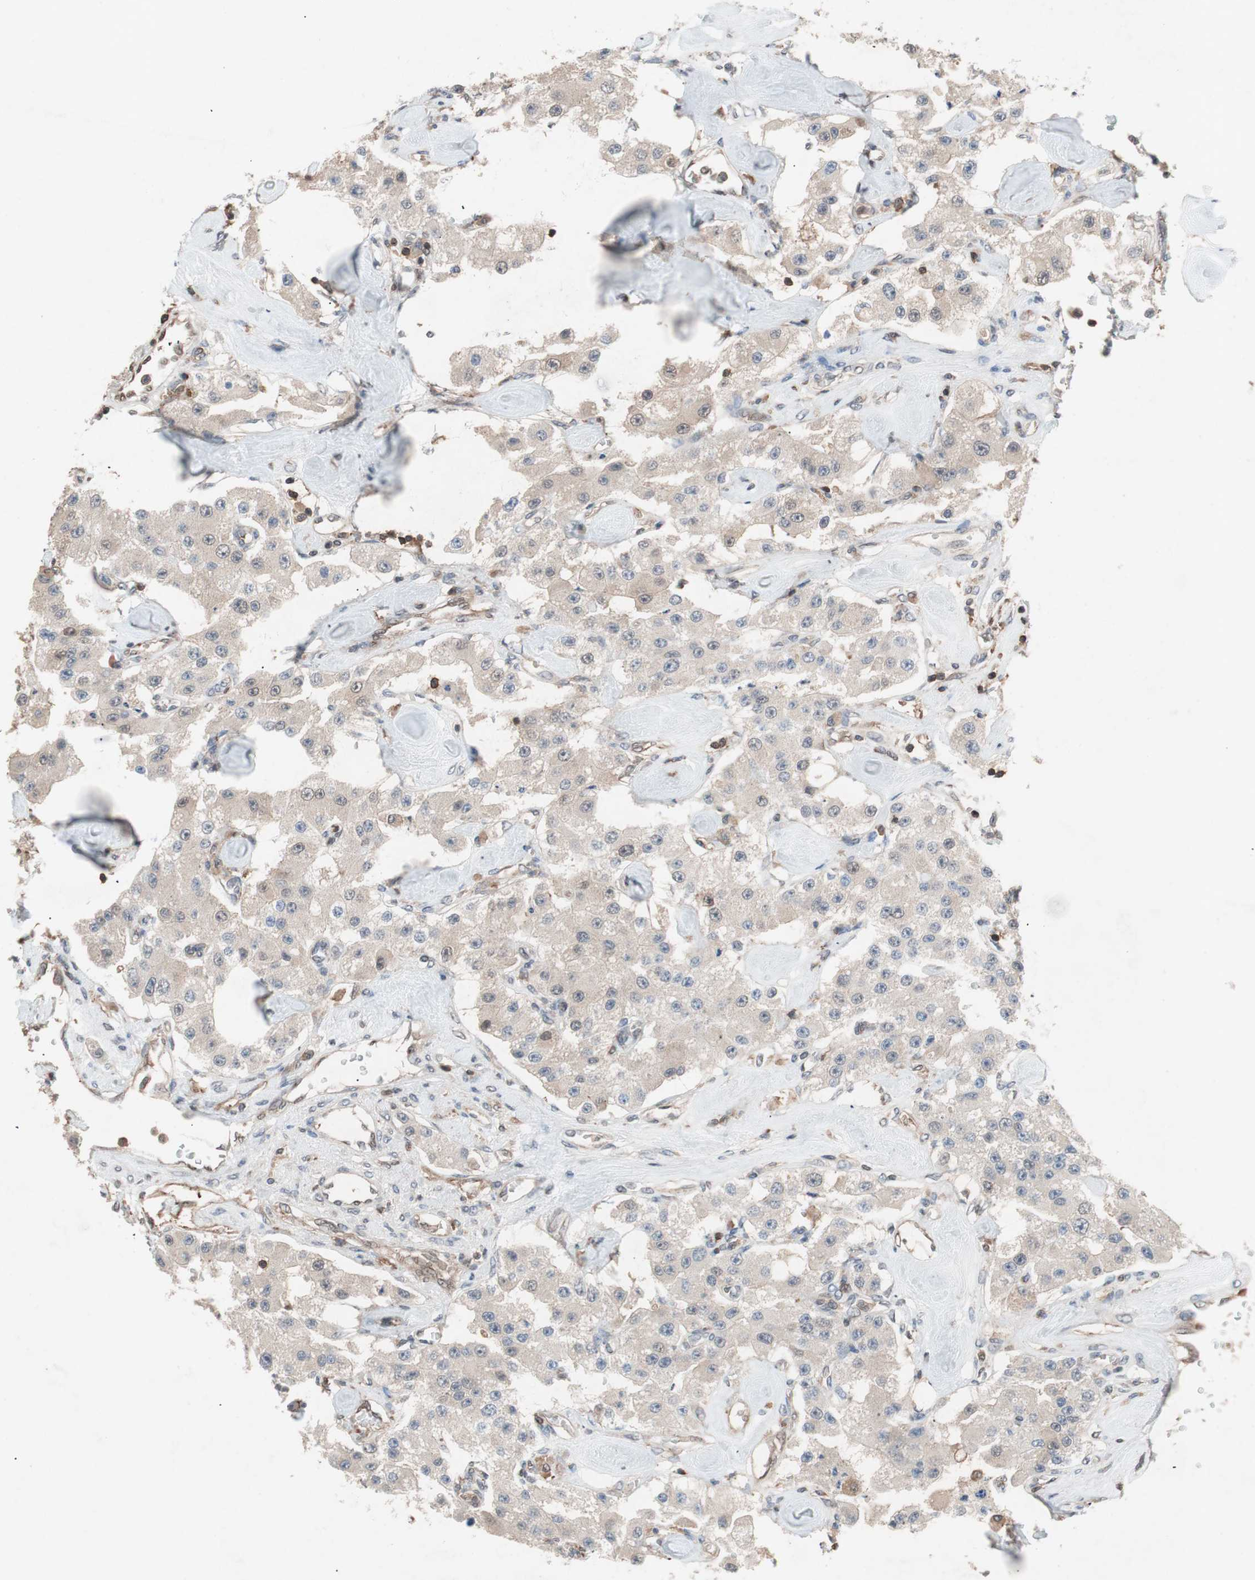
{"staining": {"intensity": "negative", "quantity": "none", "location": "none"}, "tissue": "carcinoid", "cell_type": "Tumor cells", "image_type": "cancer", "snomed": [{"axis": "morphology", "description": "Carcinoid, malignant, NOS"}, {"axis": "topography", "description": "Pancreas"}], "caption": "Tumor cells are negative for brown protein staining in malignant carcinoid. (Immunohistochemistry (ihc), brightfield microscopy, high magnification).", "gene": "GALT", "patient": {"sex": "male", "age": 41}}